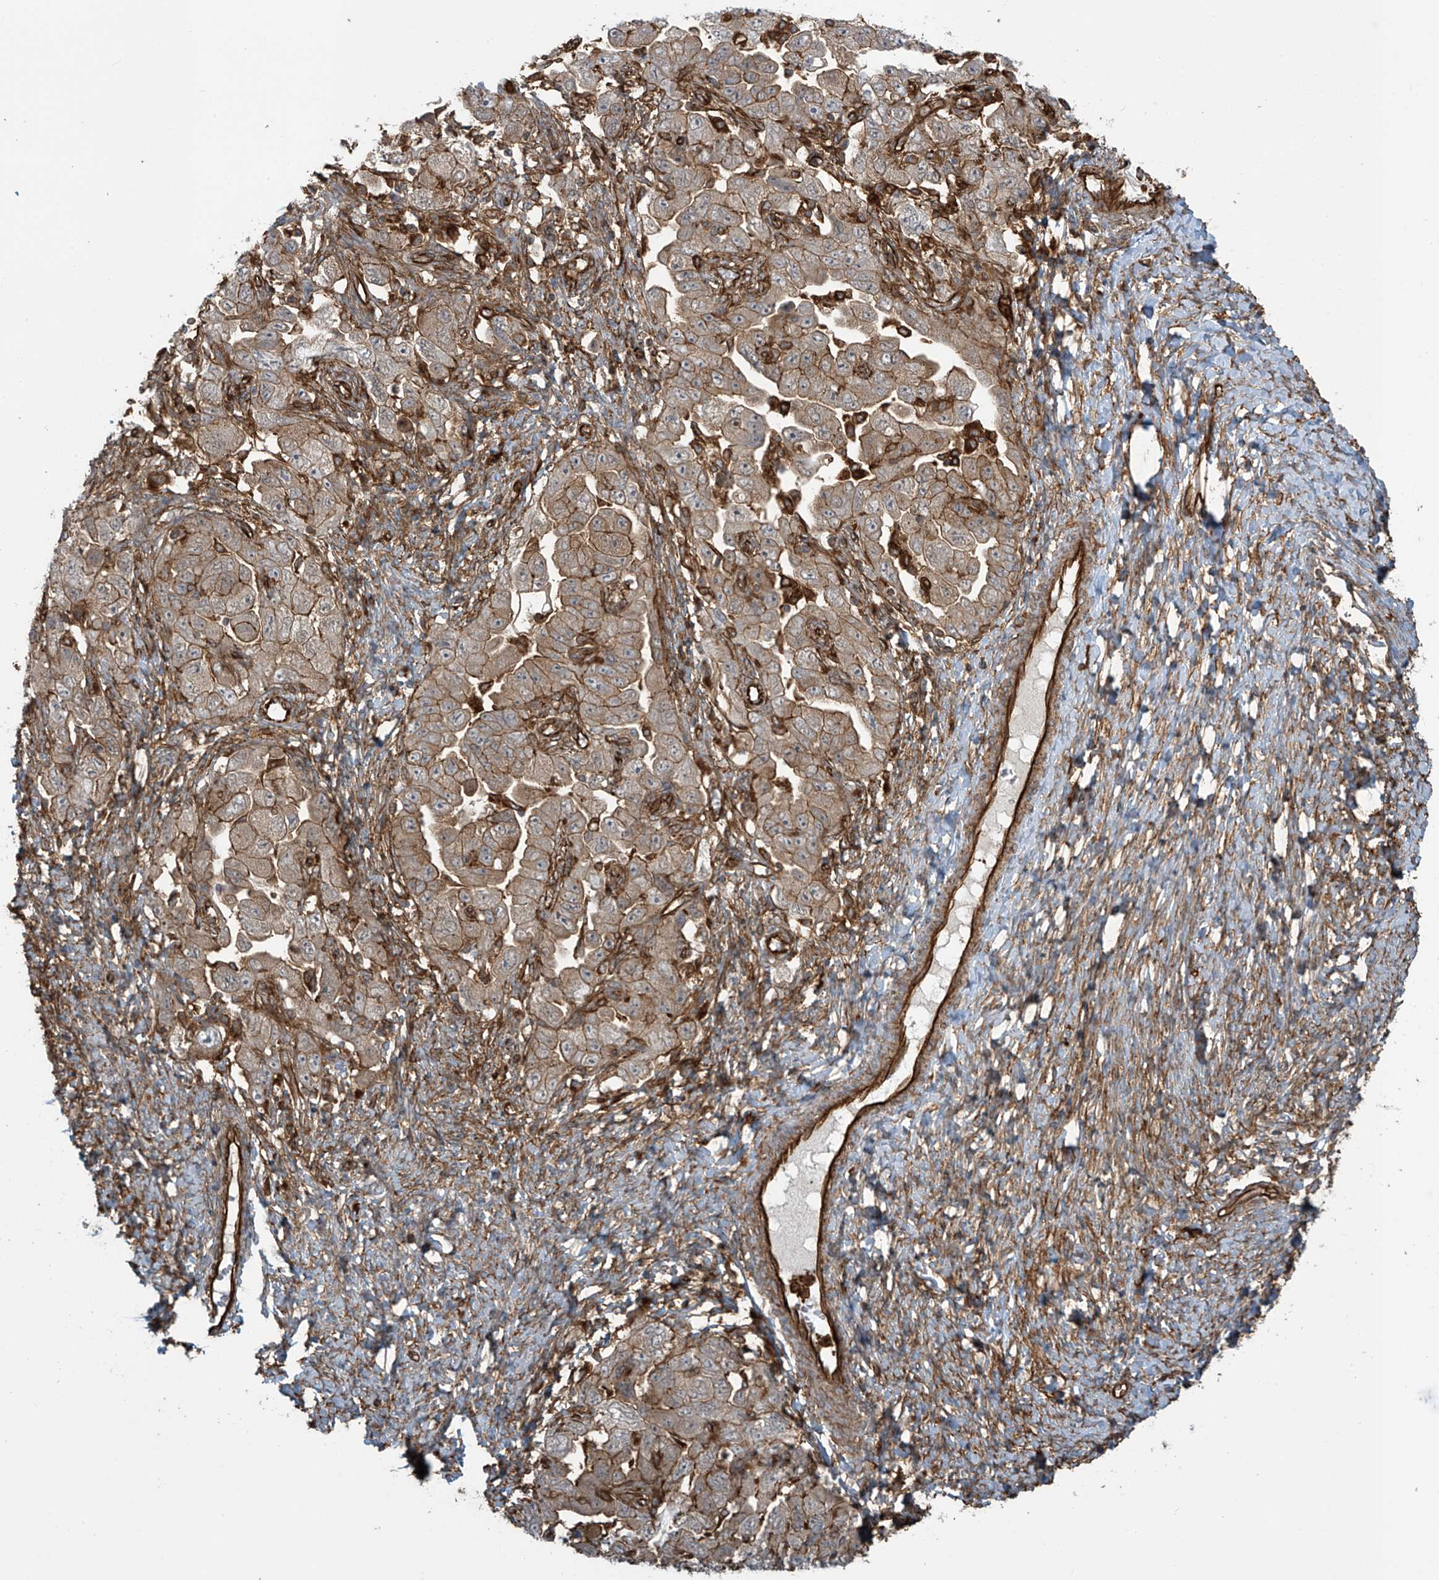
{"staining": {"intensity": "moderate", "quantity": ">75%", "location": "cytoplasmic/membranous"}, "tissue": "ovarian cancer", "cell_type": "Tumor cells", "image_type": "cancer", "snomed": [{"axis": "morphology", "description": "Carcinoma, NOS"}, {"axis": "morphology", "description": "Cystadenocarcinoma, serous, NOS"}, {"axis": "topography", "description": "Ovary"}], "caption": "Serous cystadenocarcinoma (ovarian) stained for a protein reveals moderate cytoplasmic/membranous positivity in tumor cells.", "gene": "SLC9A2", "patient": {"sex": "female", "age": 69}}